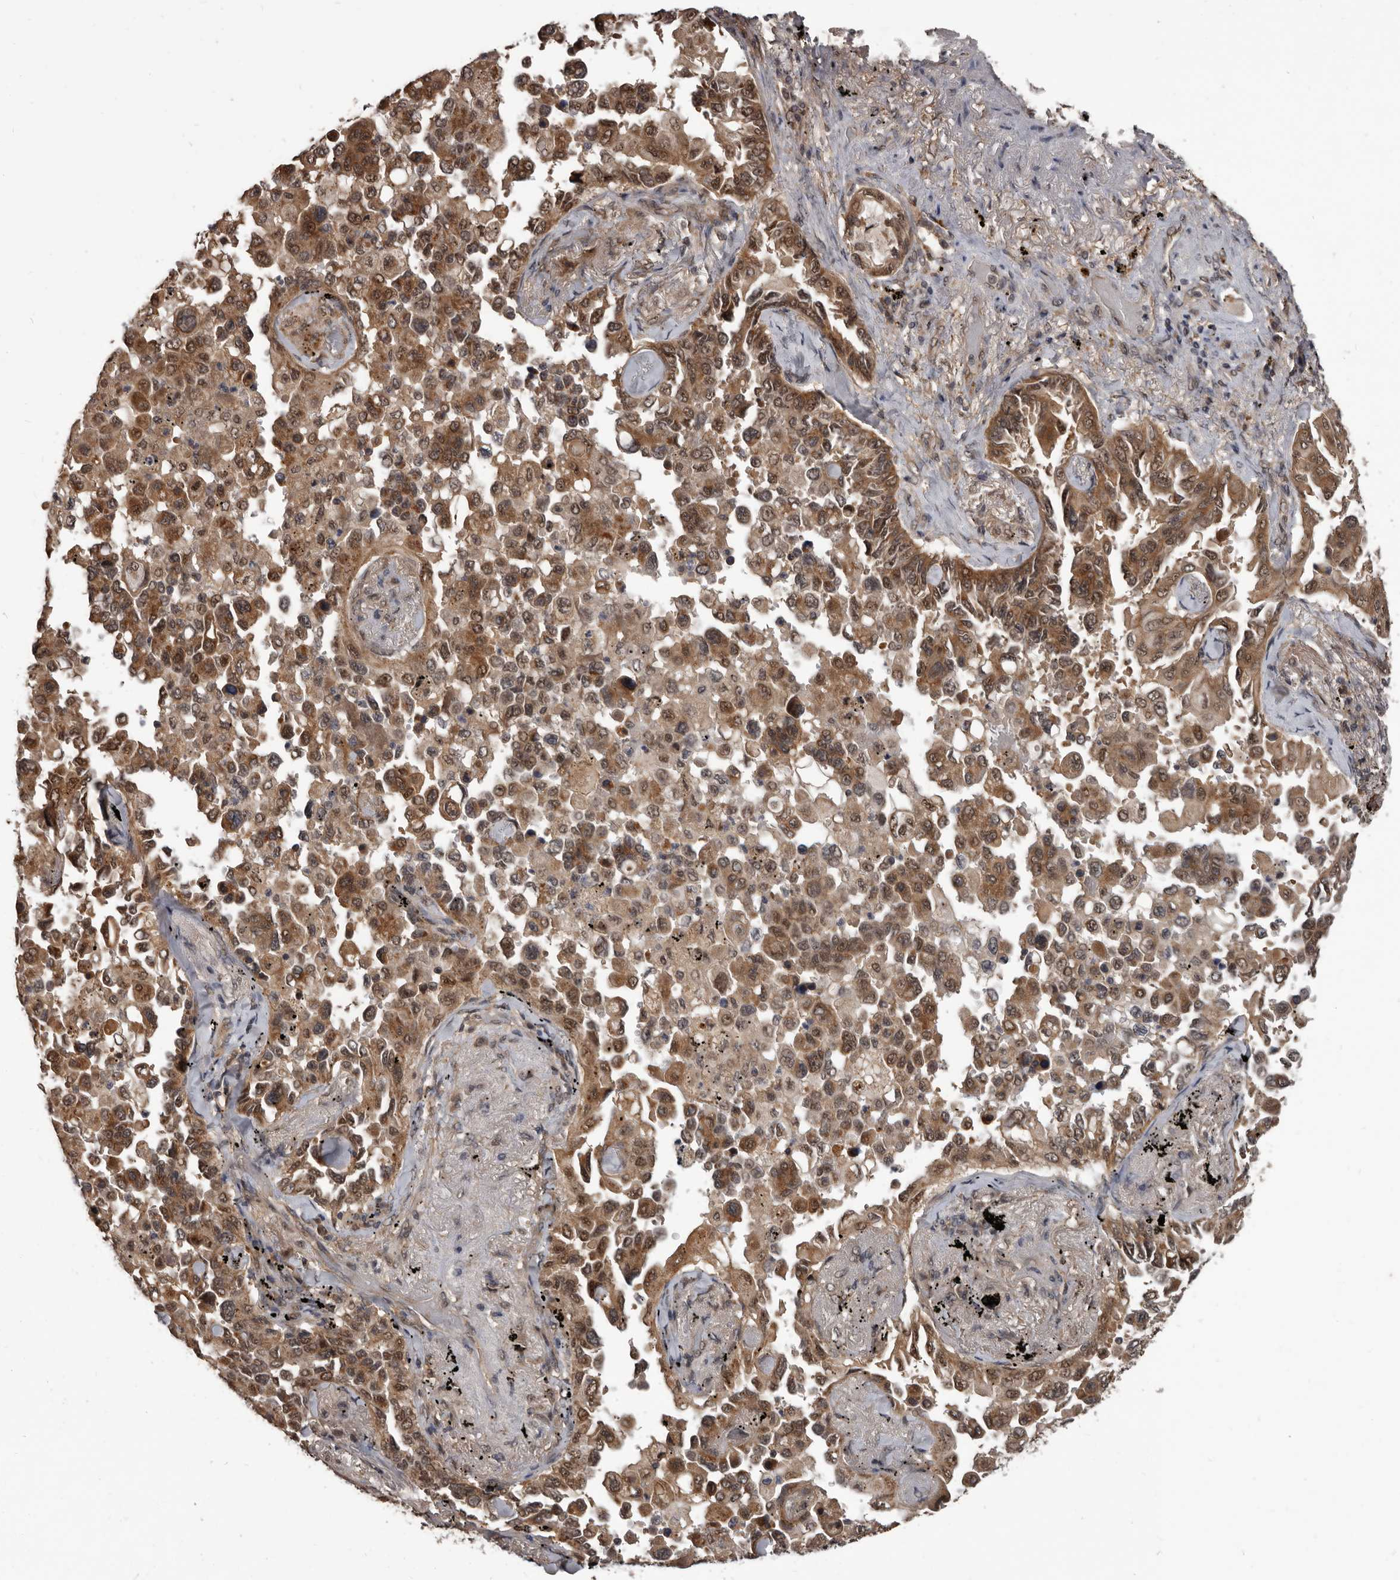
{"staining": {"intensity": "moderate", "quantity": ">75%", "location": "cytoplasmic/membranous,nuclear"}, "tissue": "lung cancer", "cell_type": "Tumor cells", "image_type": "cancer", "snomed": [{"axis": "morphology", "description": "Adenocarcinoma, NOS"}, {"axis": "topography", "description": "Lung"}], "caption": "DAB immunohistochemical staining of human adenocarcinoma (lung) exhibits moderate cytoplasmic/membranous and nuclear protein staining in about >75% of tumor cells. Nuclei are stained in blue.", "gene": "AHR", "patient": {"sex": "female", "age": 67}}